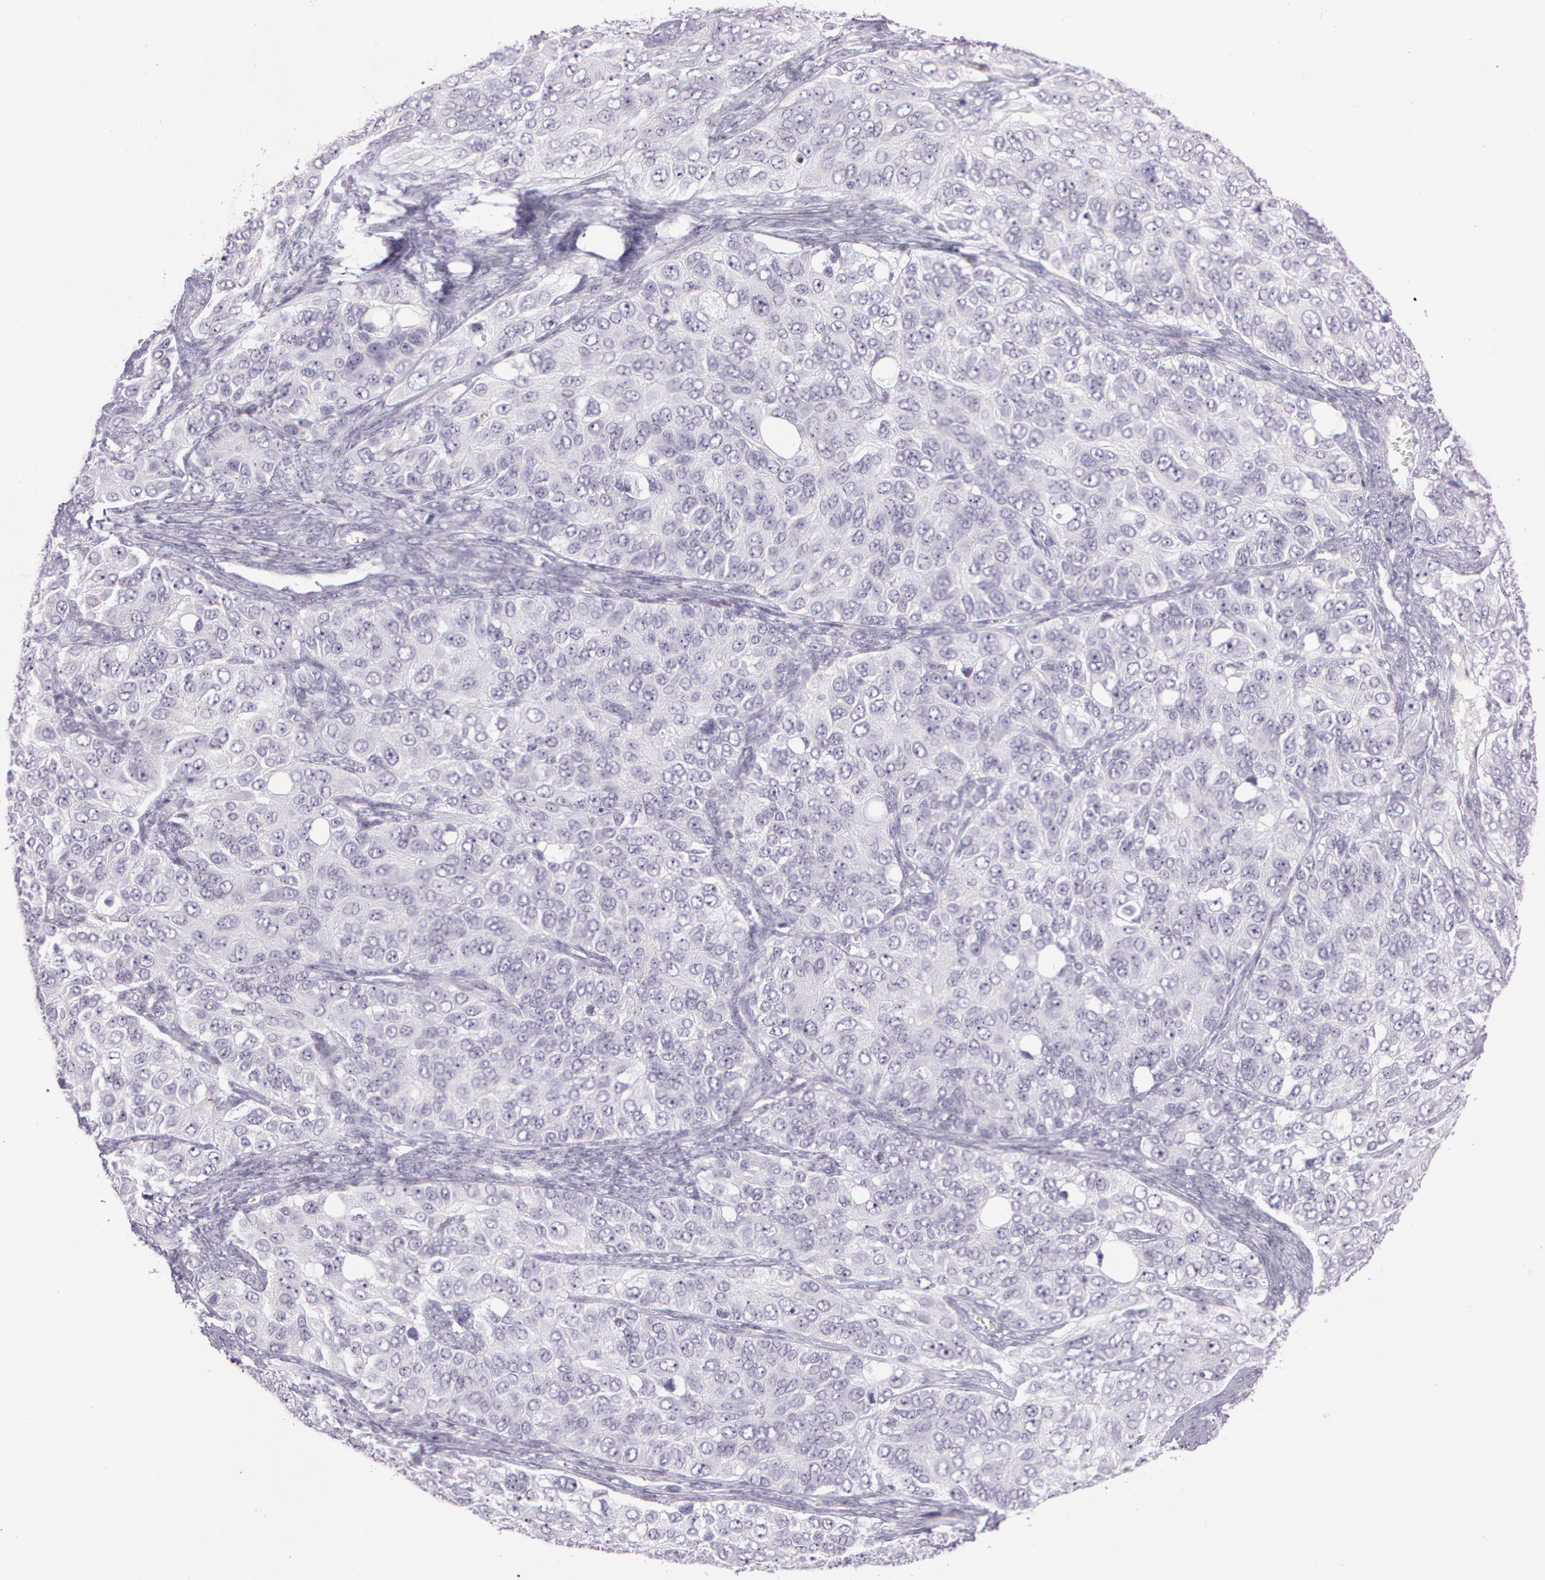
{"staining": {"intensity": "negative", "quantity": "none", "location": "none"}, "tissue": "ovarian cancer", "cell_type": "Tumor cells", "image_type": "cancer", "snomed": [{"axis": "morphology", "description": "Carcinoma, endometroid"}, {"axis": "topography", "description": "Ovary"}], "caption": "Immunohistochemistry (IHC) of human ovarian cancer demonstrates no staining in tumor cells. The staining was performed using DAB to visualize the protein expression in brown, while the nuclei were stained in blue with hematoxylin (Magnification: 20x).", "gene": "OTC", "patient": {"sex": "female", "age": 51}}